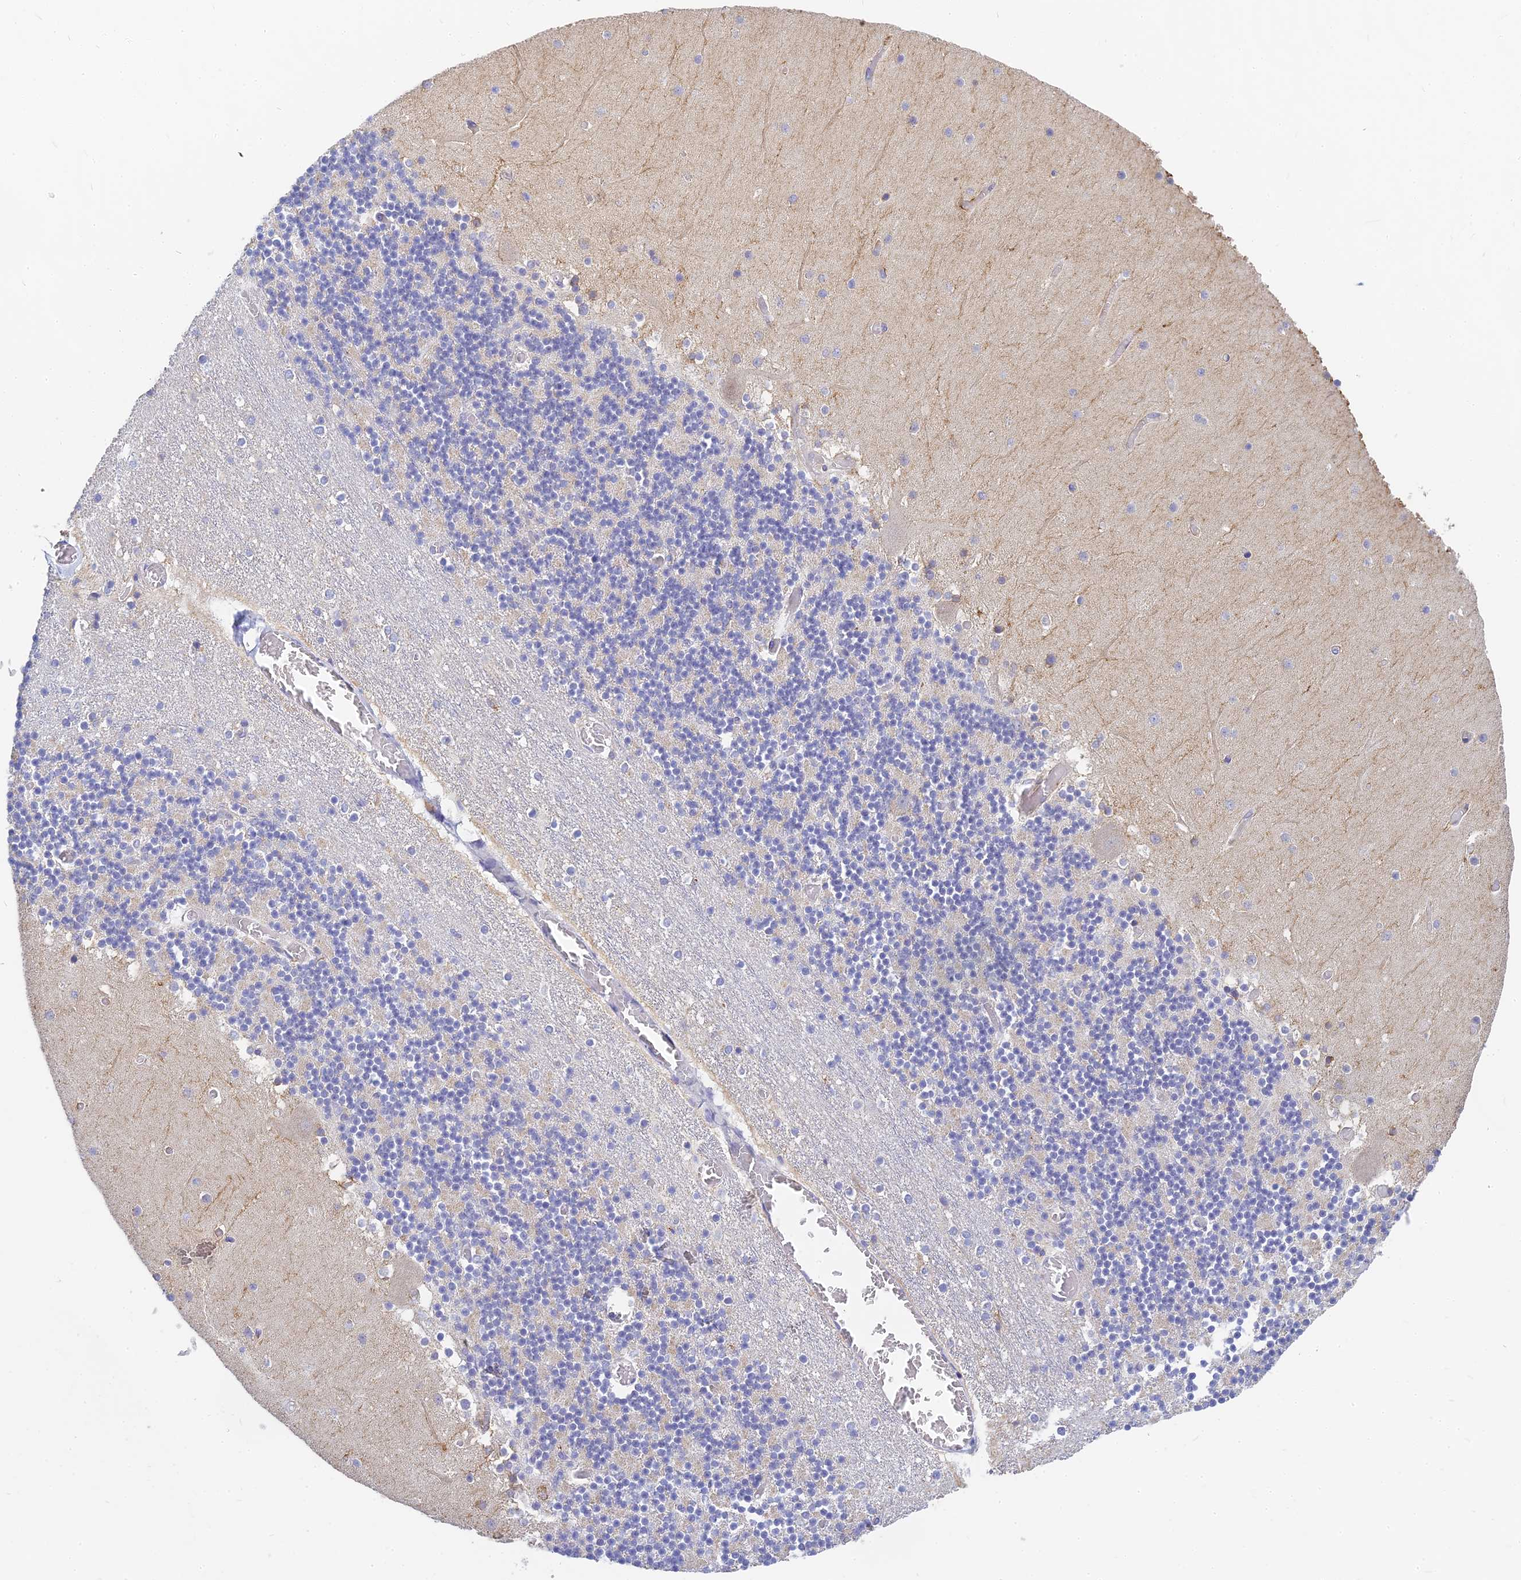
{"staining": {"intensity": "negative", "quantity": "none", "location": "none"}, "tissue": "cerebellum", "cell_type": "Cells in granular layer", "image_type": "normal", "snomed": [{"axis": "morphology", "description": "Normal tissue, NOS"}, {"axis": "topography", "description": "Cerebellum"}], "caption": "A high-resolution histopathology image shows immunohistochemistry (IHC) staining of normal cerebellum, which shows no significant staining in cells in granular layer.", "gene": "MRPL15", "patient": {"sex": "female", "age": 28}}